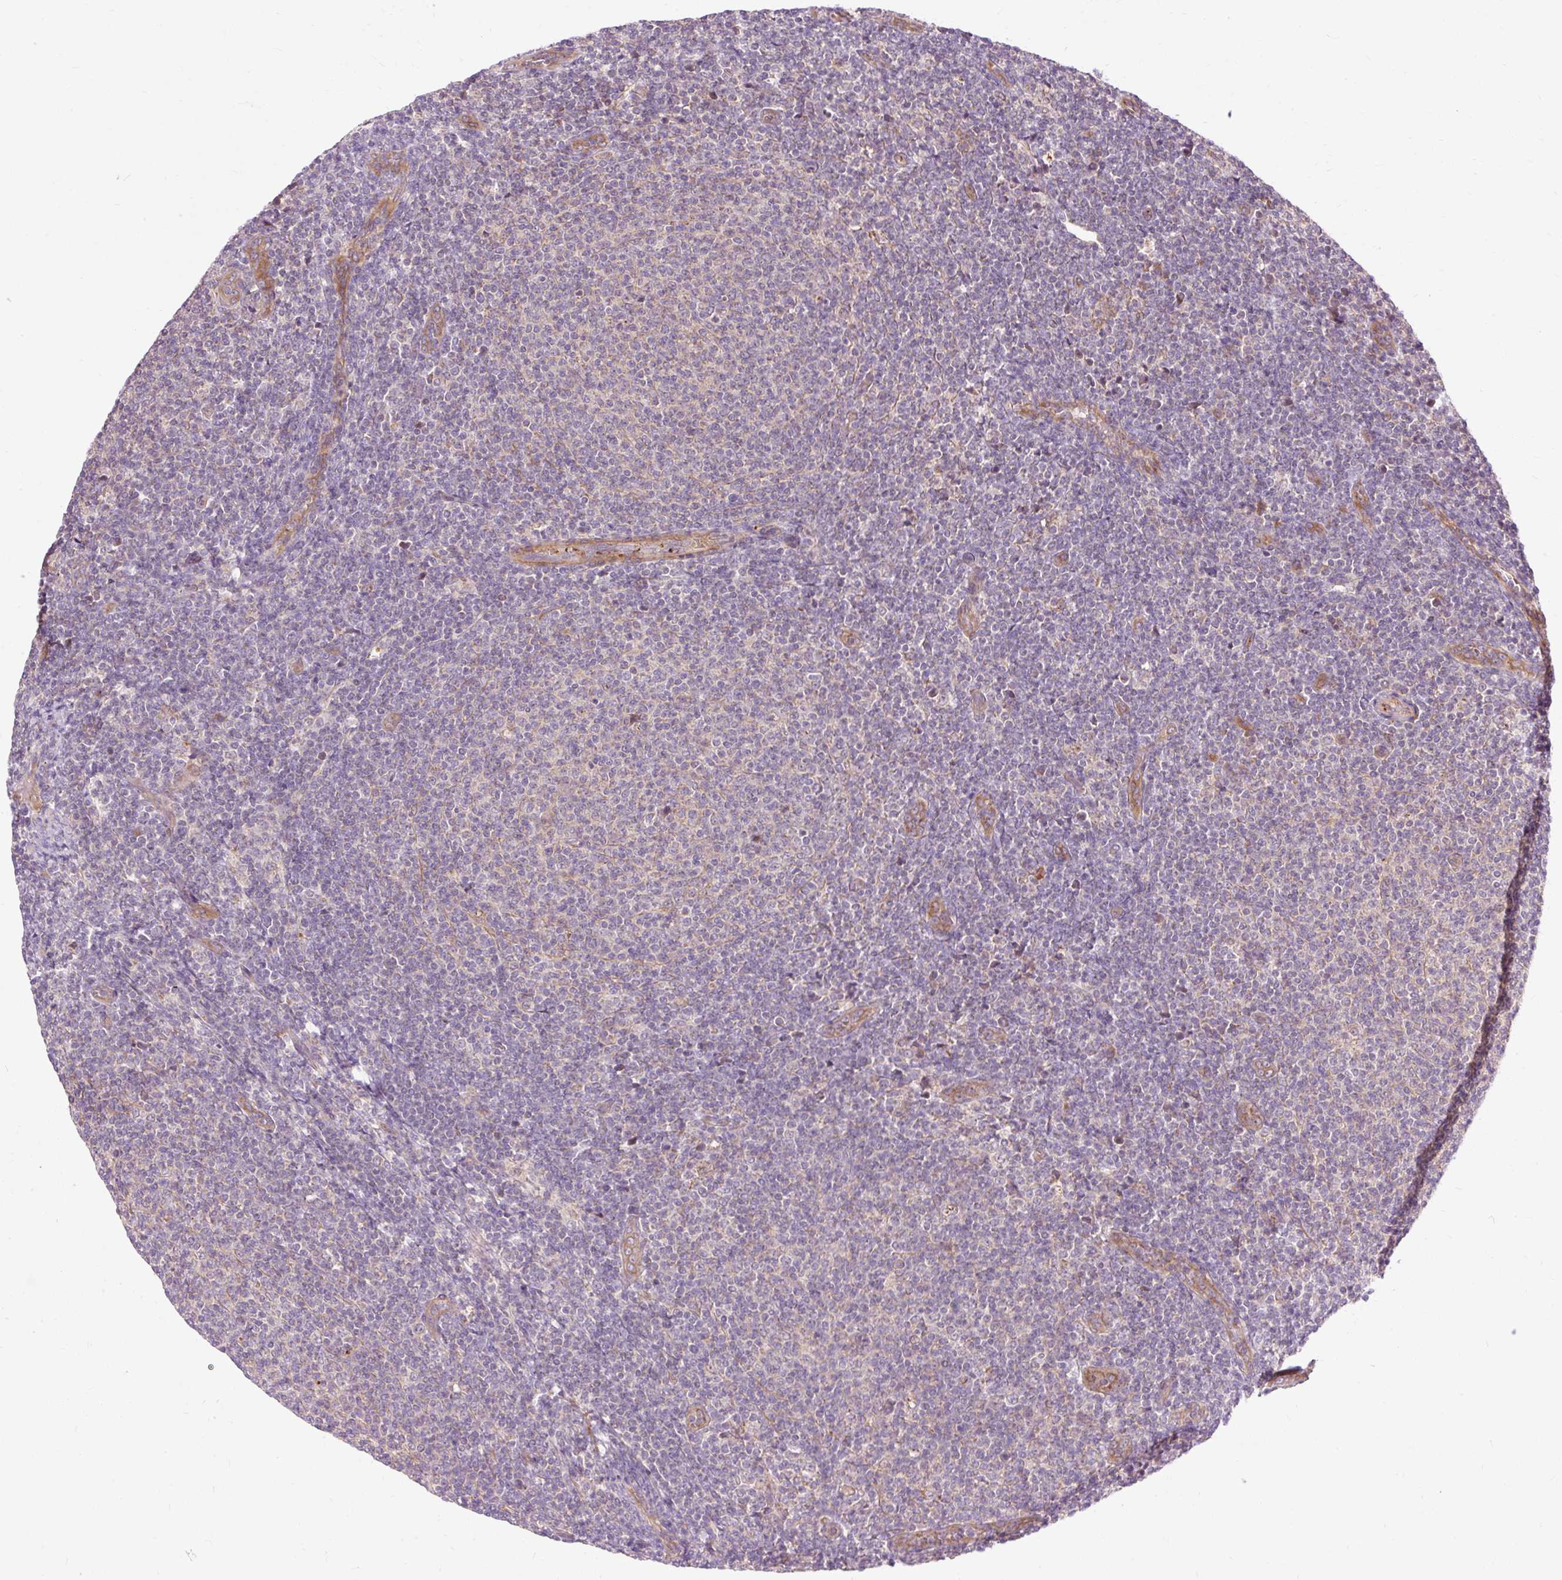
{"staining": {"intensity": "negative", "quantity": "none", "location": "none"}, "tissue": "lymphoma", "cell_type": "Tumor cells", "image_type": "cancer", "snomed": [{"axis": "morphology", "description": "Malignant lymphoma, non-Hodgkin's type, Low grade"}, {"axis": "topography", "description": "Lymph node"}], "caption": "Protein analysis of low-grade malignant lymphoma, non-Hodgkin's type displays no significant expression in tumor cells.", "gene": "RIPOR3", "patient": {"sex": "male", "age": 66}}